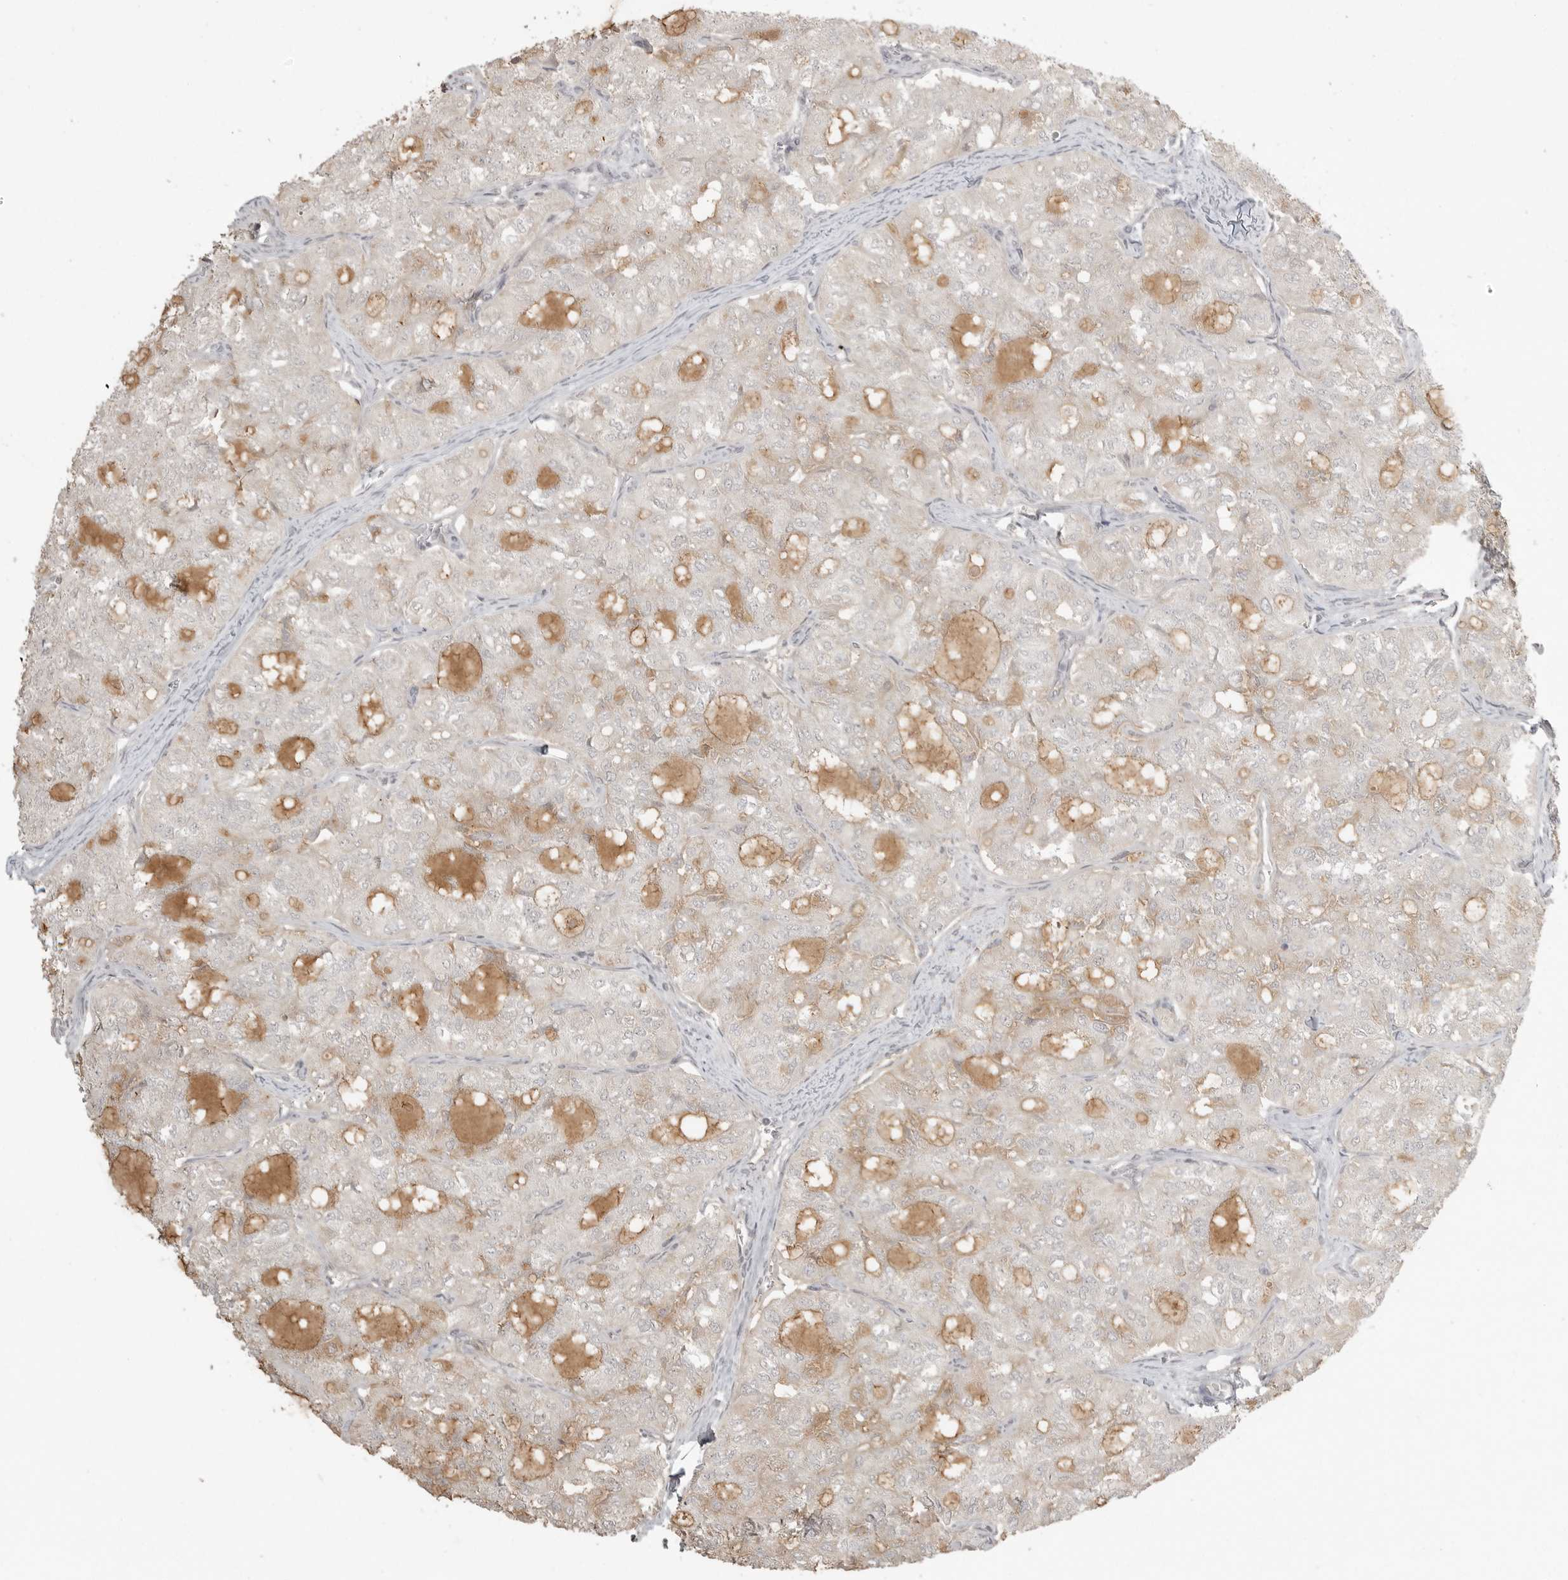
{"staining": {"intensity": "negative", "quantity": "none", "location": "none"}, "tissue": "thyroid cancer", "cell_type": "Tumor cells", "image_type": "cancer", "snomed": [{"axis": "morphology", "description": "Follicular adenoma carcinoma, NOS"}, {"axis": "topography", "description": "Thyroid gland"}], "caption": "This is a photomicrograph of immunohistochemistry (IHC) staining of thyroid cancer (follicular adenoma carcinoma), which shows no staining in tumor cells.", "gene": "SMG8", "patient": {"sex": "male", "age": 75}}